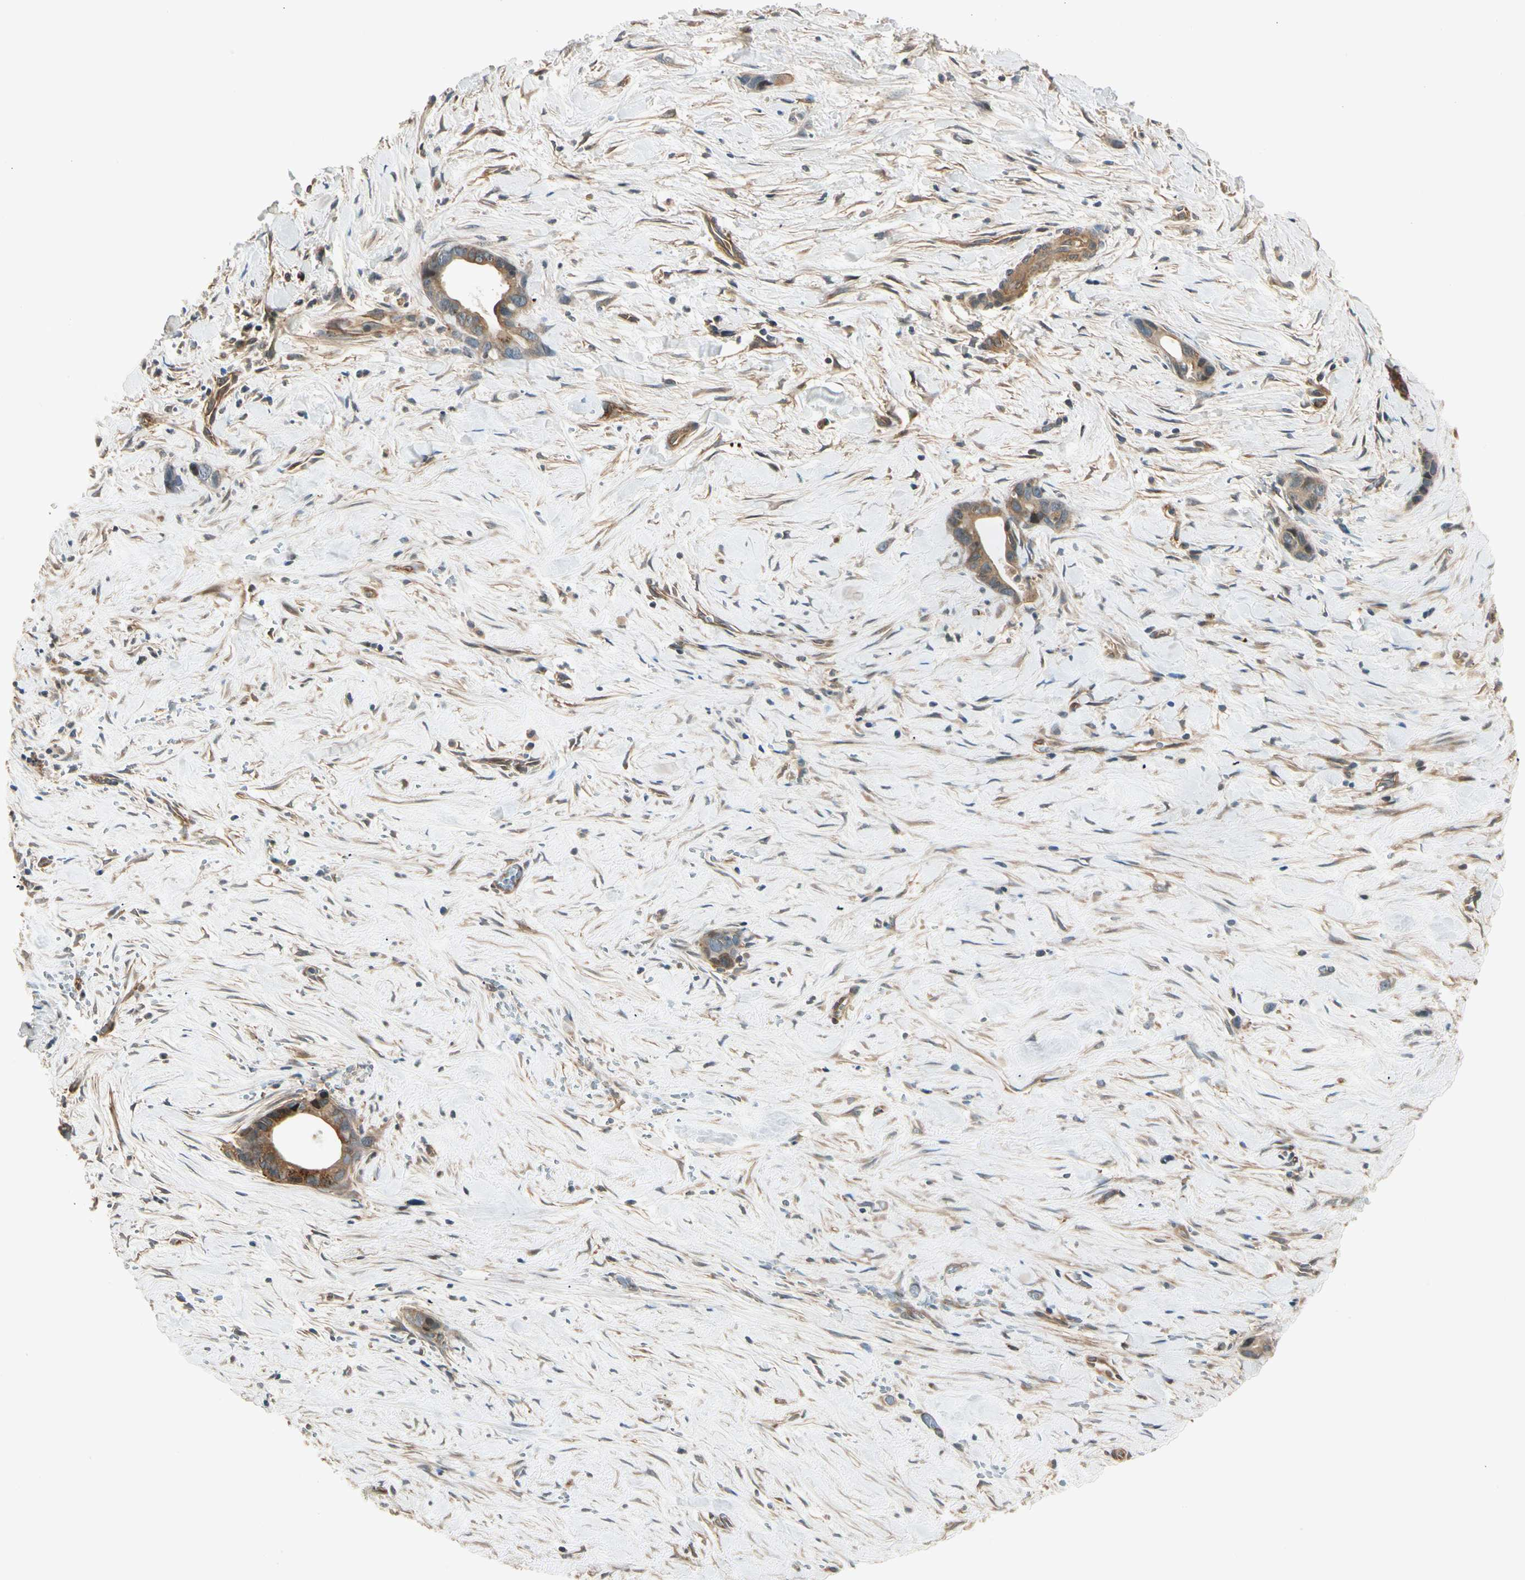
{"staining": {"intensity": "weak", "quantity": ">75%", "location": "cytoplasmic/membranous"}, "tissue": "liver cancer", "cell_type": "Tumor cells", "image_type": "cancer", "snomed": [{"axis": "morphology", "description": "Cholangiocarcinoma"}, {"axis": "topography", "description": "Liver"}], "caption": "About >75% of tumor cells in liver cancer show weak cytoplasmic/membranous protein positivity as visualized by brown immunohistochemical staining.", "gene": "ROCK2", "patient": {"sex": "female", "age": 55}}